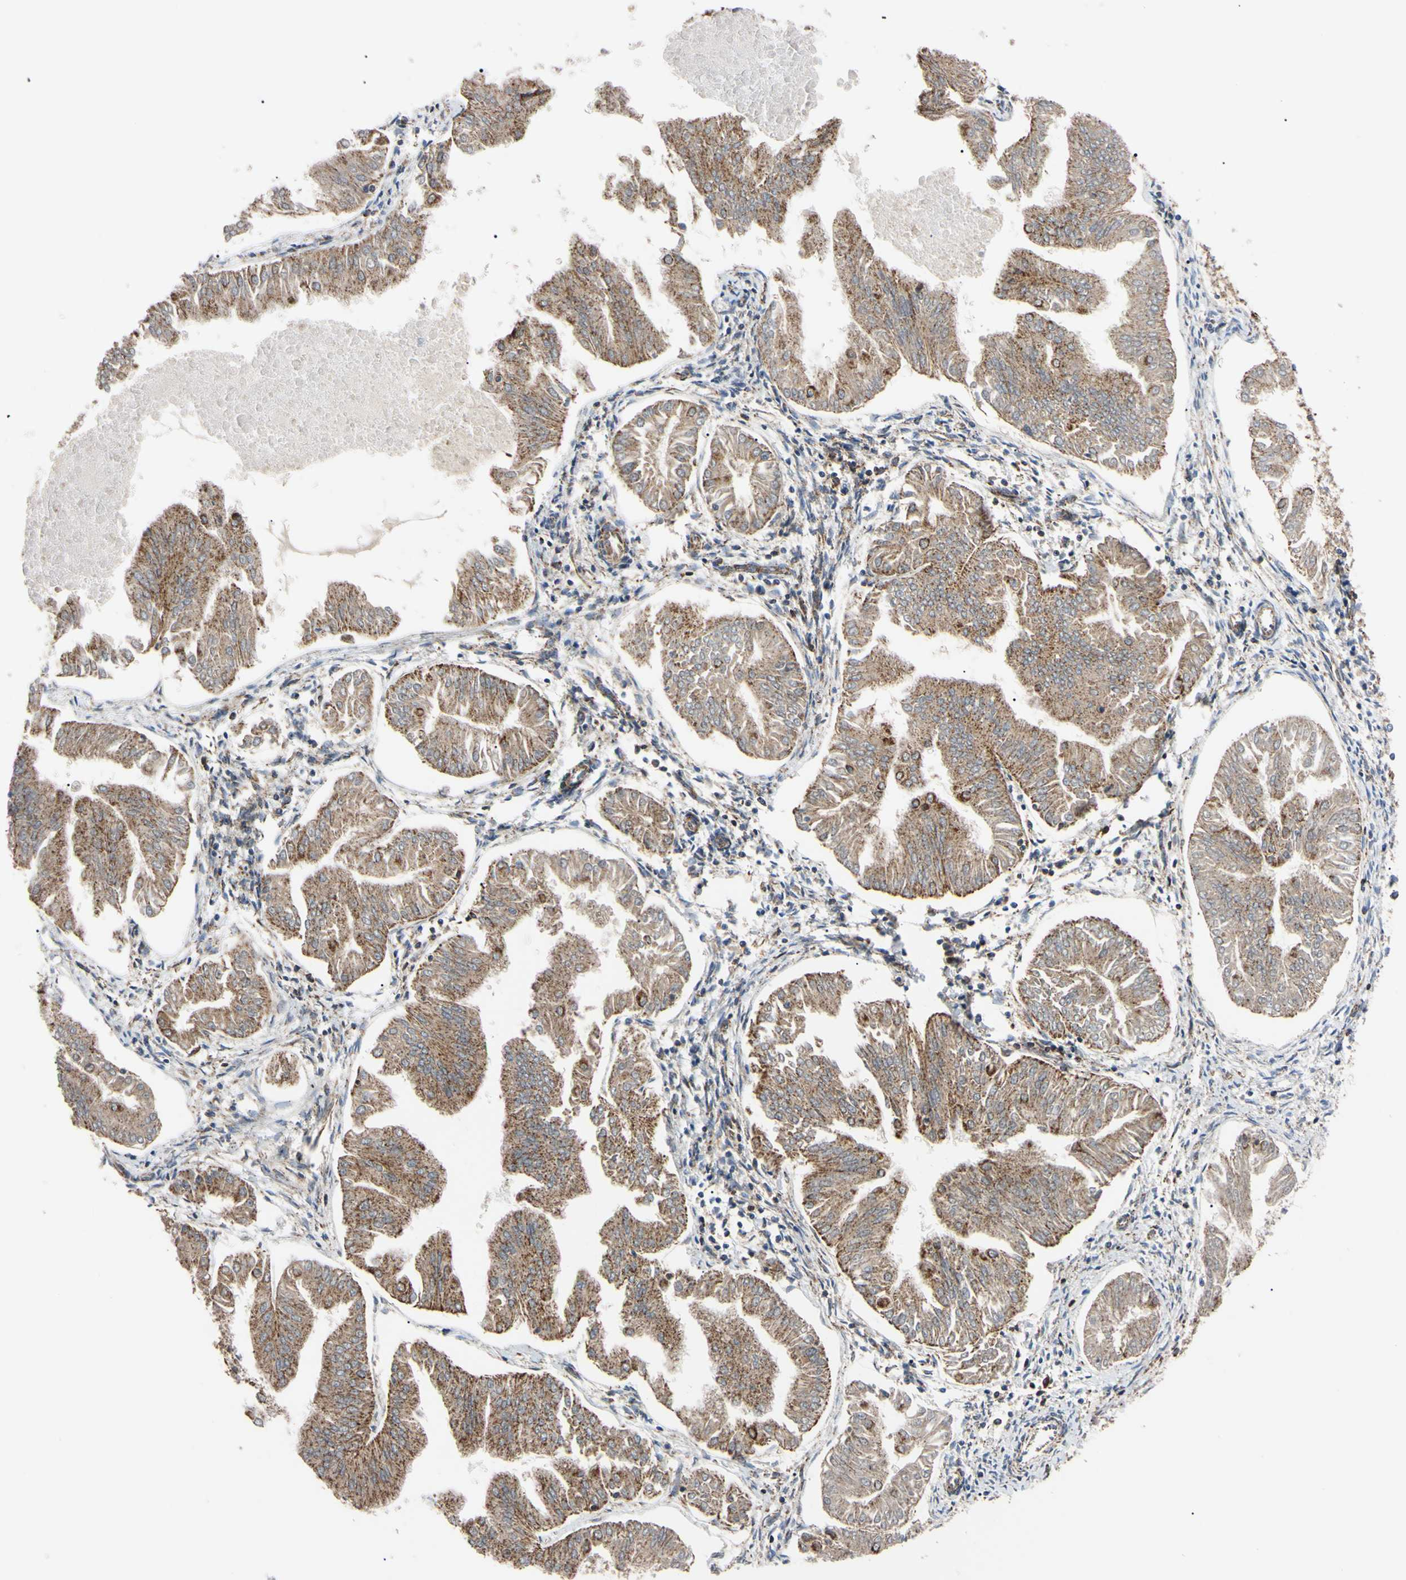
{"staining": {"intensity": "moderate", "quantity": ">75%", "location": "cytoplasmic/membranous"}, "tissue": "endometrial cancer", "cell_type": "Tumor cells", "image_type": "cancer", "snomed": [{"axis": "morphology", "description": "Adenocarcinoma, NOS"}, {"axis": "topography", "description": "Endometrium"}], "caption": "Endometrial cancer (adenocarcinoma) stained with a protein marker displays moderate staining in tumor cells.", "gene": "CLPP", "patient": {"sex": "female", "age": 53}}